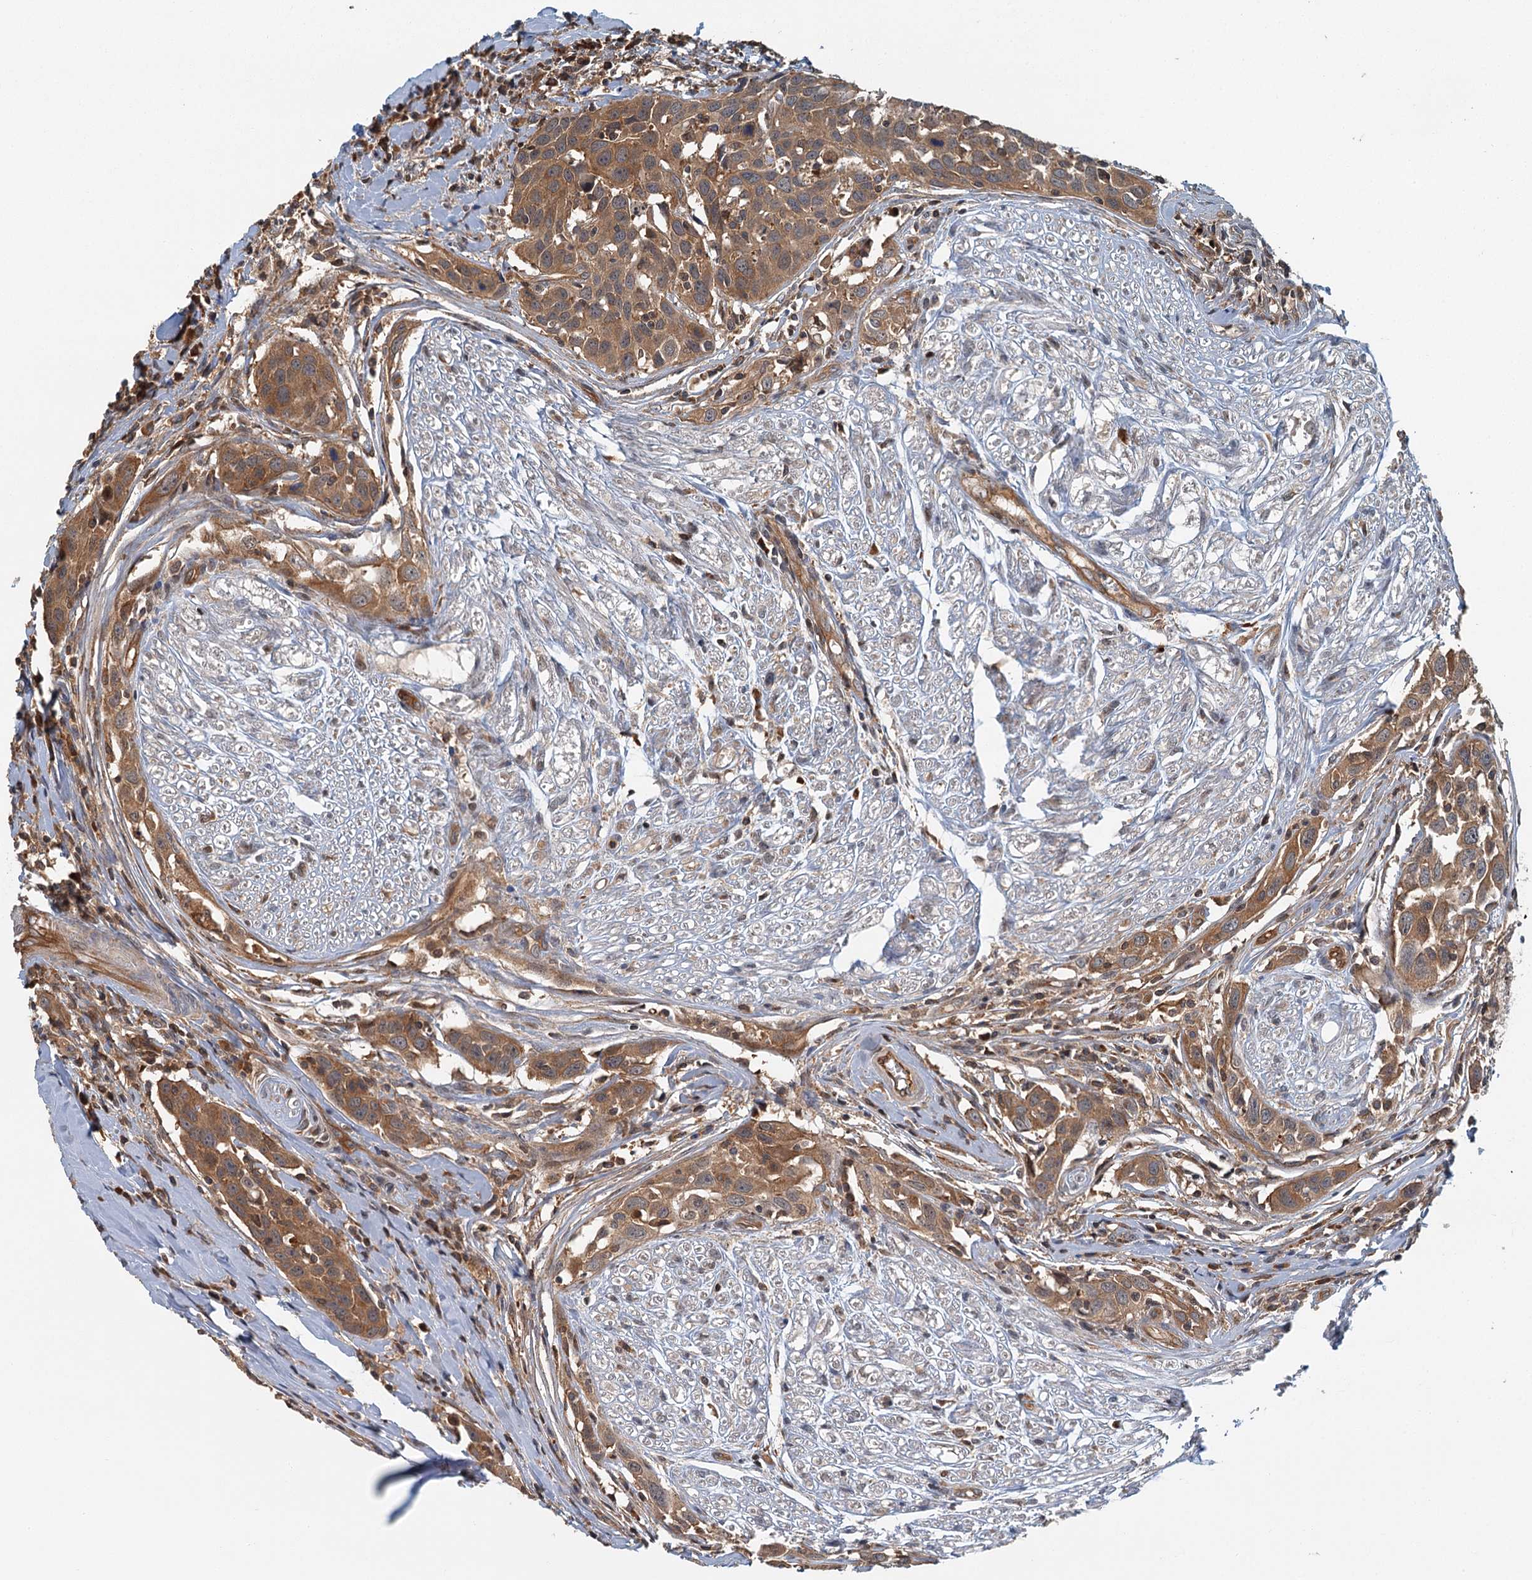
{"staining": {"intensity": "moderate", "quantity": ">75%", "location": "cytoplasmic/membranous"}, "tissue": "head and neck cancer", "cell_type": "Tumor cells", "image_type": "cancer", "snomed": [{"axis": "morphology", "description": "Squamous cell carcinoma, NOS"}, {"axis": "topography", "description": "Oral tissue"}, {"axis": "topography", "description": "Head-Neck"}], "caption": "Protein staining demonstrates moderate cytoplasmic/membranous positivity in approximately >75% of tumor cells in head and neck cancer. Immunohistochemistry stains the protein of interest in brown and the nuclei are stained blue.", "gene": "ZNF527", "patient": {"sex": "female", "age": 50}}